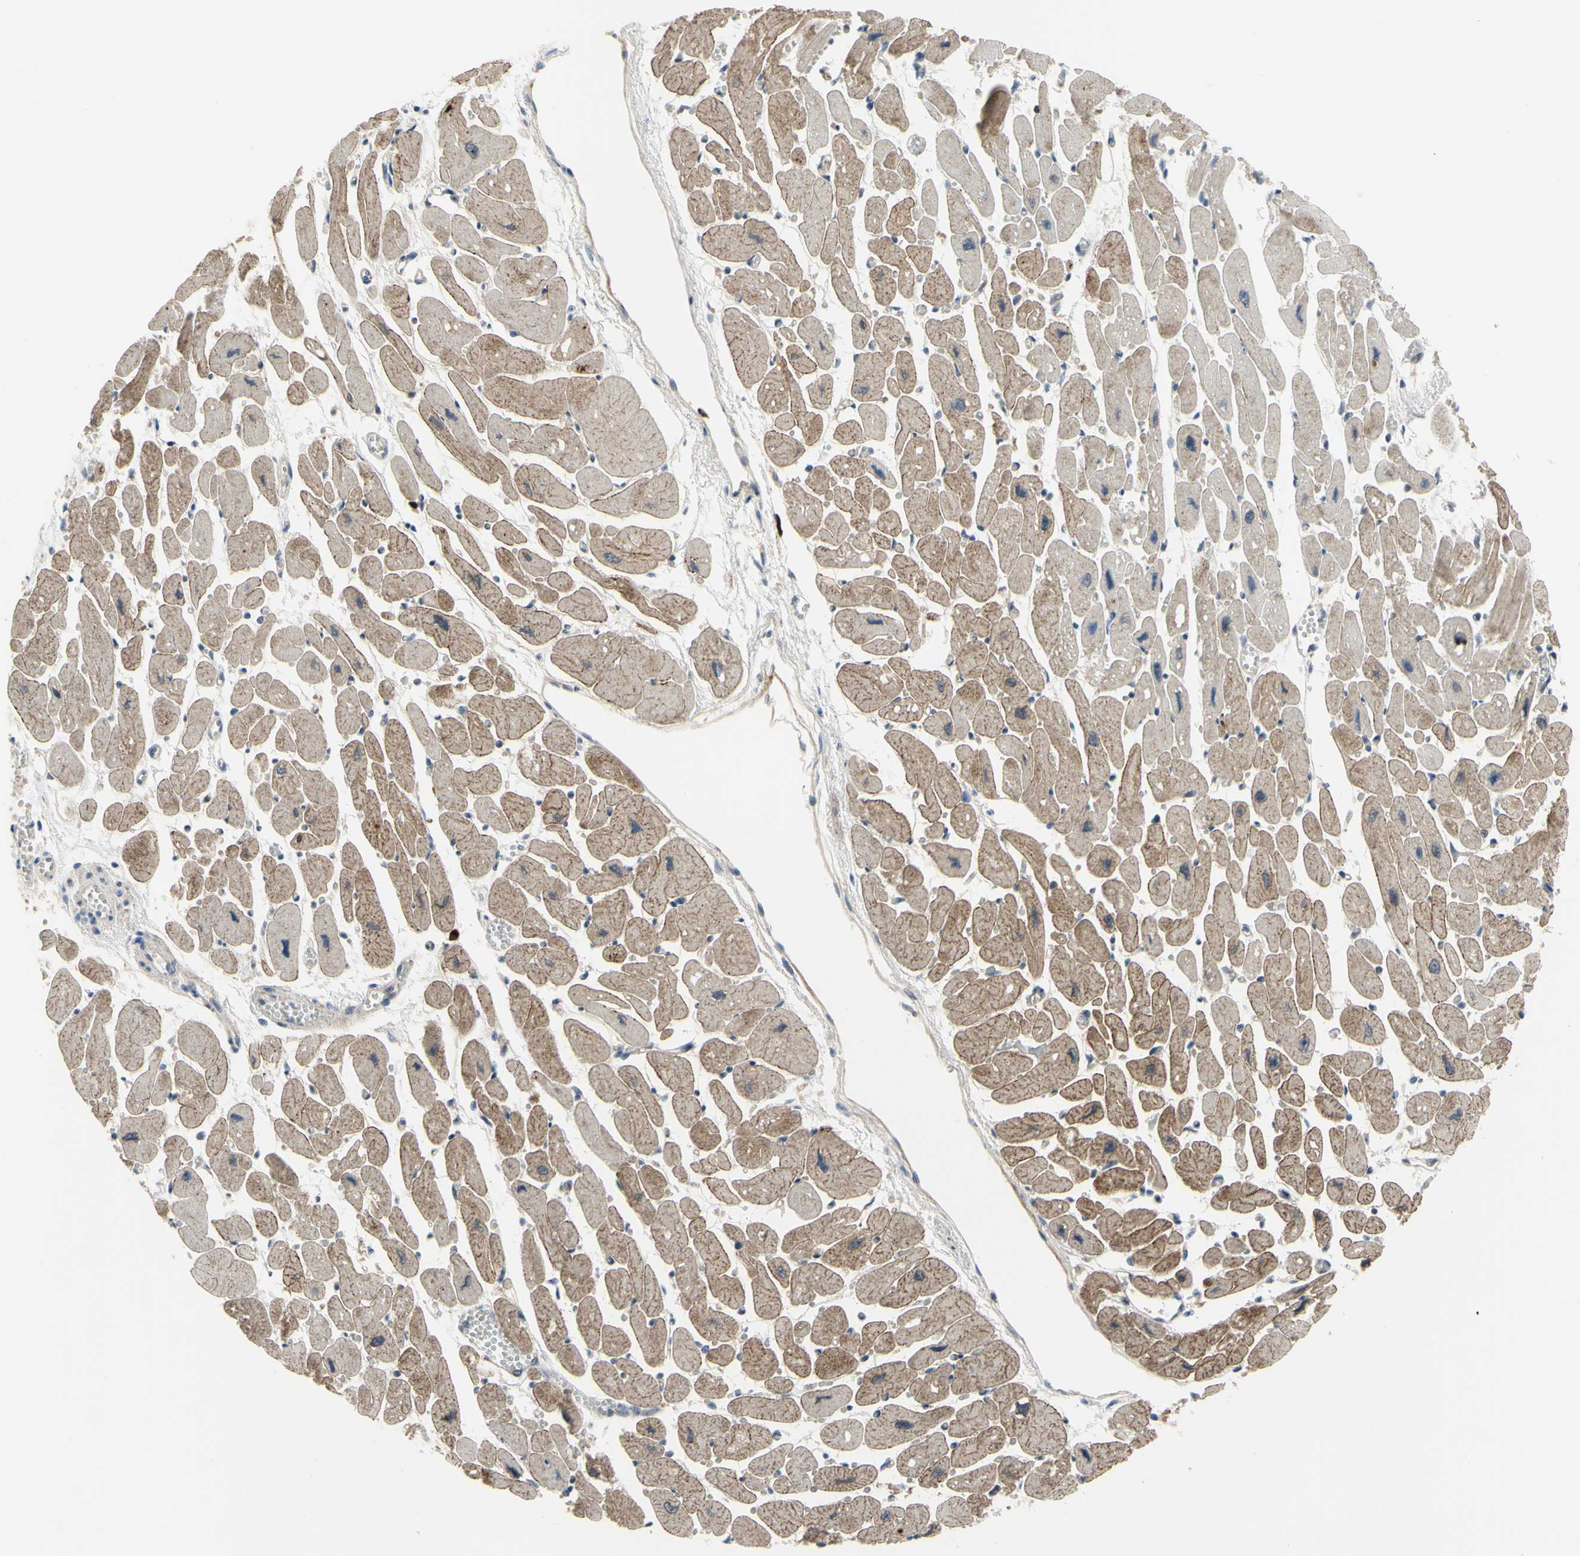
{"staining": {"intensity": "weak", "quantity": ">75%", "location": "cytoplasmic/membranous,nuclear"}, "tissue": "heart muscle", "cell_type": "Cardiomyocytes", "image_type": "normal", "snomed": [{"axis": "morphology", "description": "Normal tissue, NOS"}, {"axis": "topography", "description": "Heart"}], "caption": "Immunohistochemistry of unremarkable human heart muscle shows low levels of weak cytoplasmic/membranous,nuclear staining in about >75% of cardiomyocytes.", "gene": "COMMD9", "patient": {"sex": "female", "age": 54}}